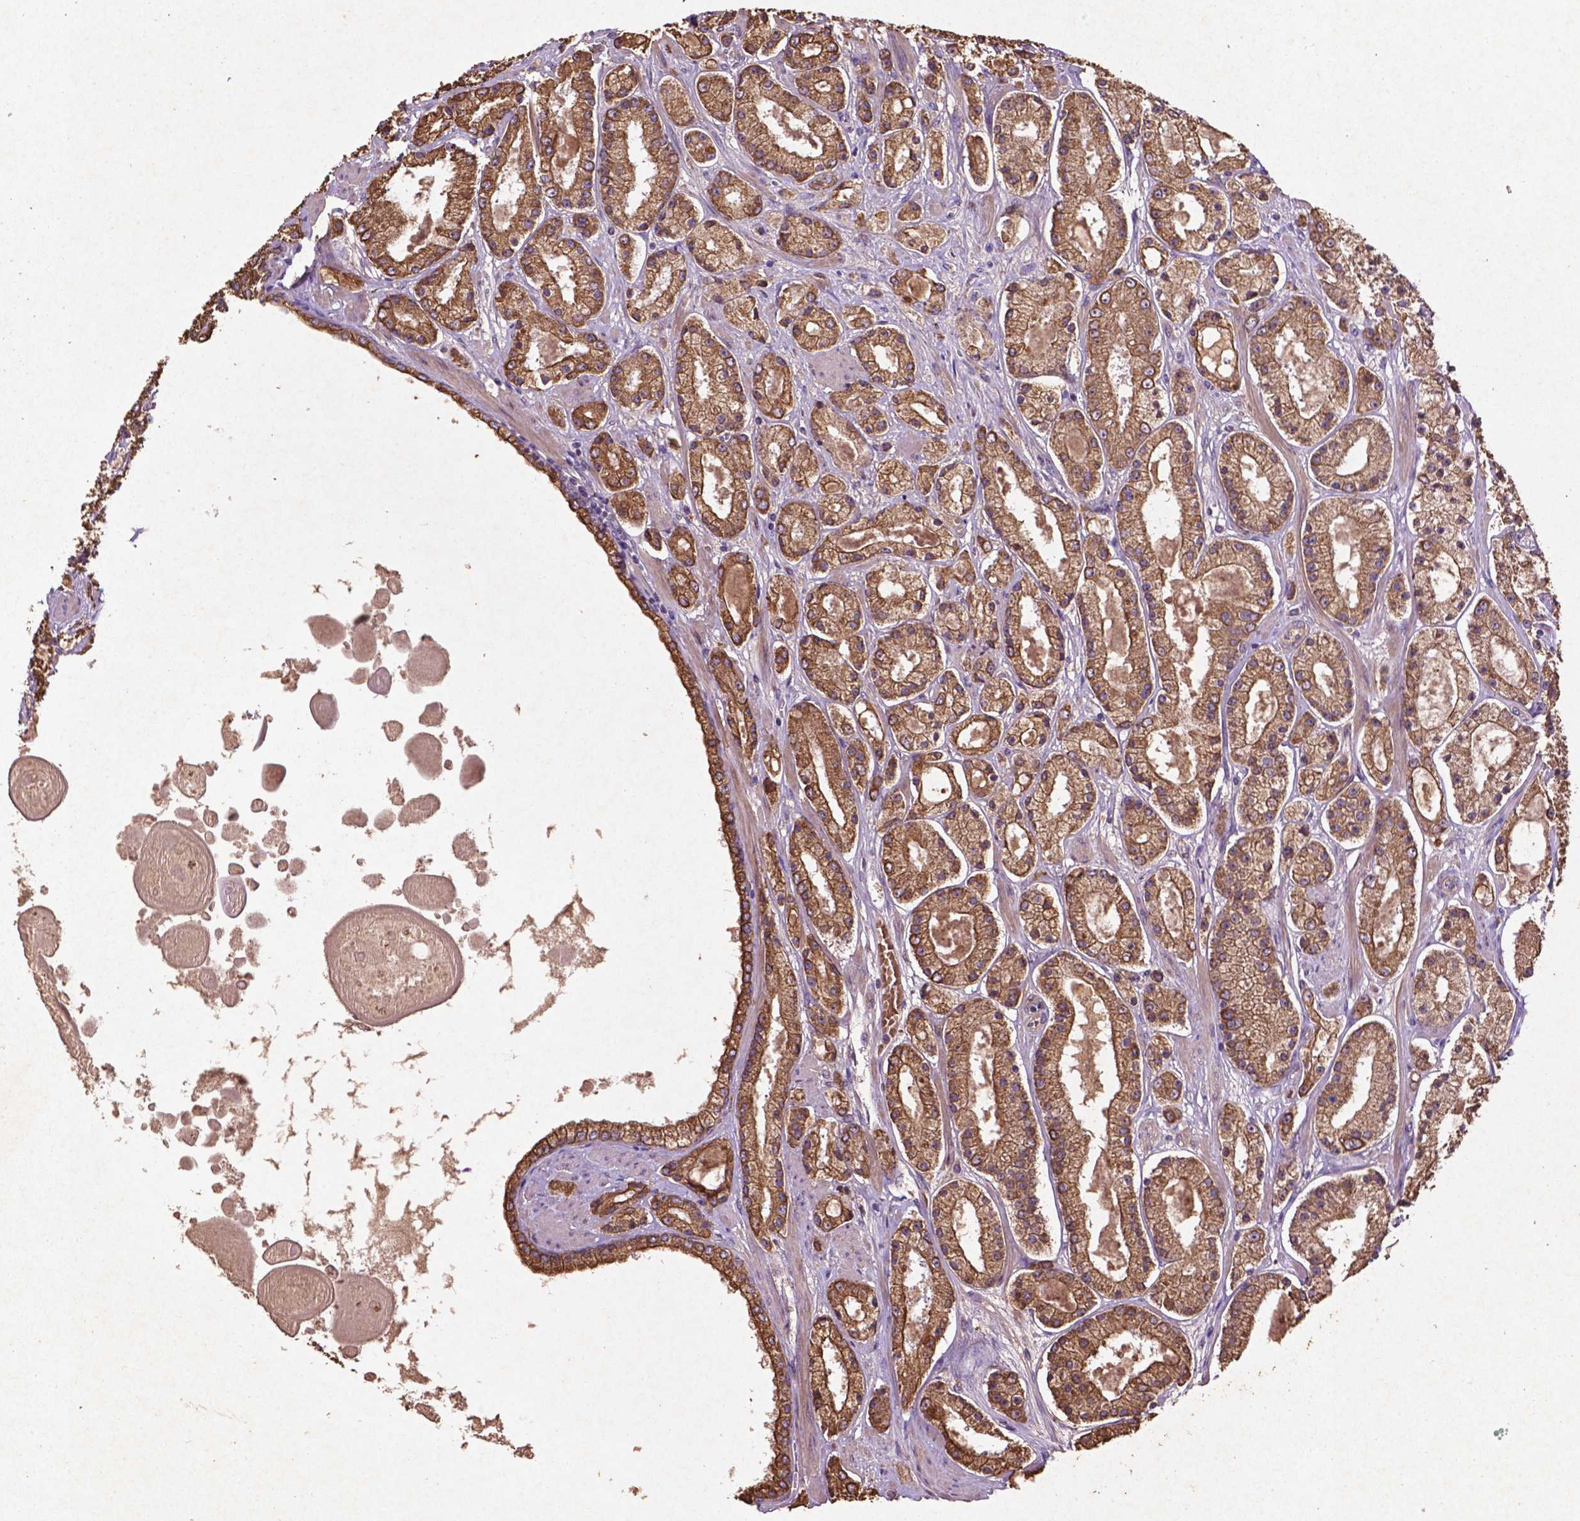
{"staining": {"intensity": "moderate", "quantity": ">75%", "location": "cytoplasmic/membranous"}, "tissue": "prostate cancer", "cell_type": "Tumor cells", "image_type": "cancer", "snomed": [{"axis": "morphology", "description": "Adenocarcinoma, High grade"}, {"axis": "topography", "description": "Prostate"}], "caption": "Moderate cytoplasmic/membranous expression for a protein is appreciated in about >75% of tumor cells of high-grade adenocarcinoma (prostate) using immunohistochemistry (IHC).", "gene": "COQ2", "patient": {"sex": "male", "age": 67}}